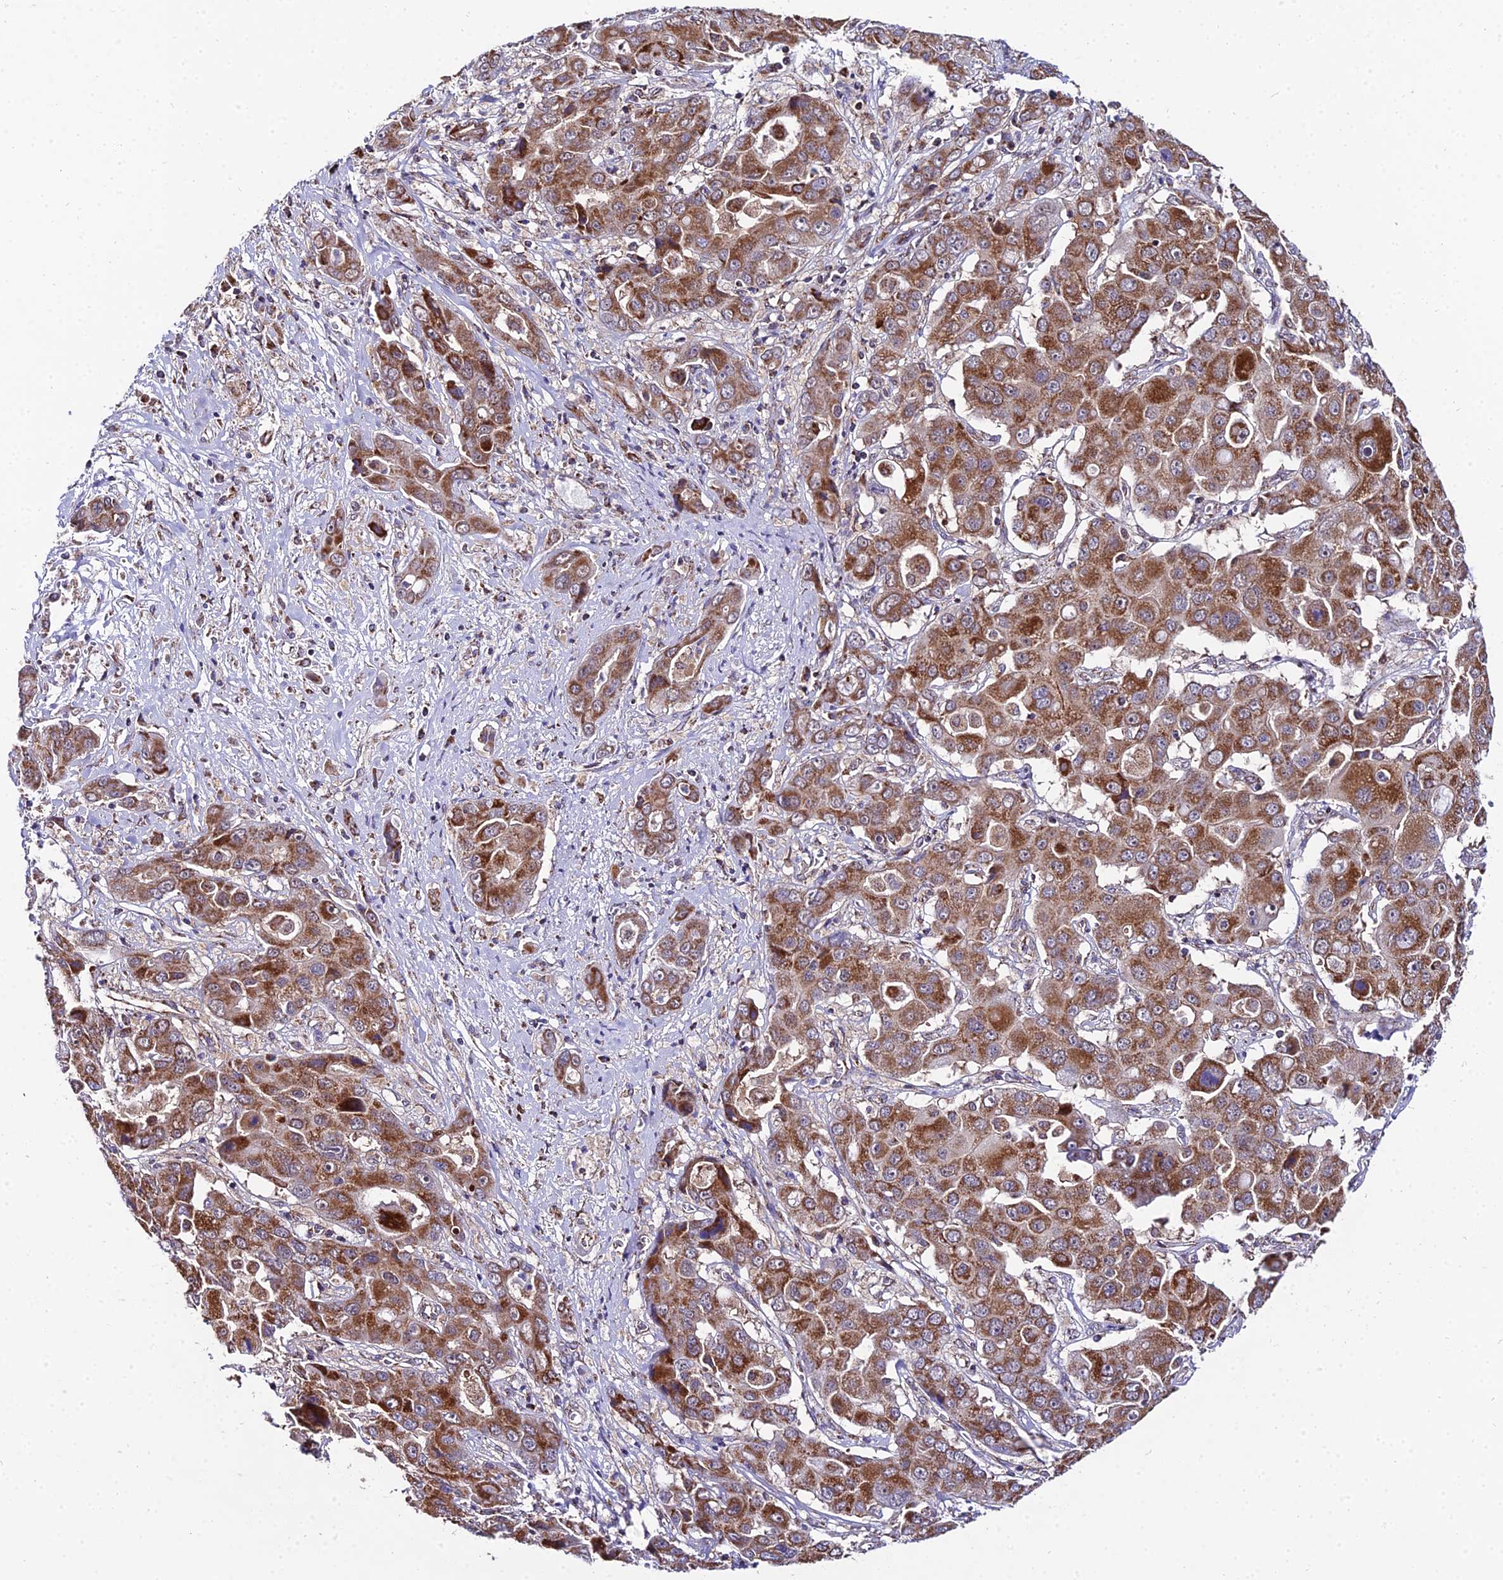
{"staining": {"intensity": "strong", "quantity": ">75%", "location": "cytoplasmic/membranous"}, "tissue": "liver cancer", "cell_type": "Tumor cells", "image_type": "cancer", "snomed": [{"axis": "morphology", "description": "Cholangiocarcinoma"}, {"axis": "topography", "description": "Liver"}], "caption": "This image reveals immunohistochemistry staining of liver cholangiocarcinoma, with high strong cytoplasmic/membranous positivity in approximately >75% of tumor cells.", "gene": "PSMD2", "patient": {"sex": "male", "age": 67}}